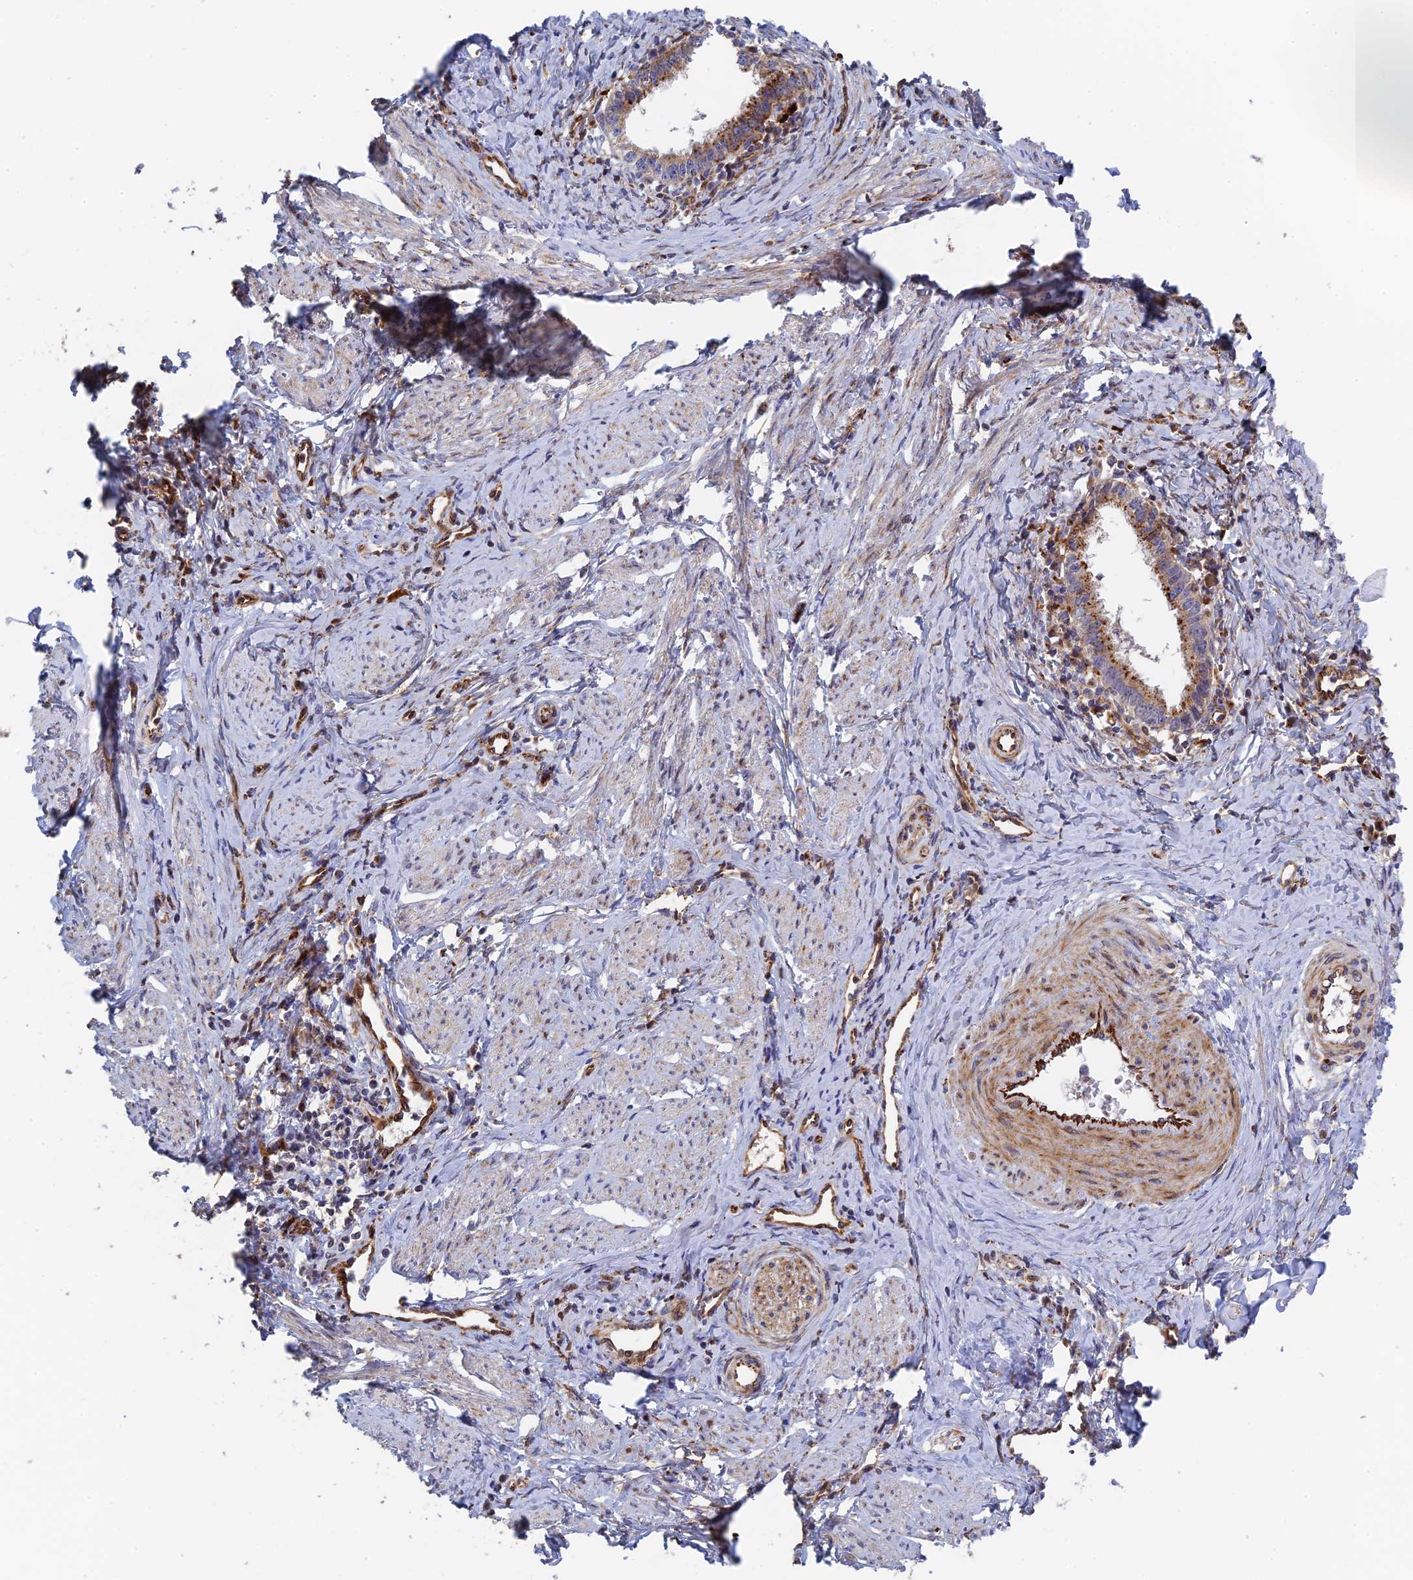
{"staining": {"intensity": "moderate", "quantity": "25%-75%", "location": "cytoplasmic/membranous"}, "tissue": "cervical cancer", "cell_type": "Tumor cells", "image_type": "cancer", "snomed": [{"axis": "morphology", "description": "Adenocarcinoma, NOS"}, {"axis": "topography", "description": "Cervix"}], "caption": "Human adenocarcinoma (cervical) stained for a protein (brown) reveals moderate cytoplasmic/membranous positive expression in about 25%-75% of tumor cells.", "gene": "PPP2R3C", "patient": {"sex": "female", "age": 36}}